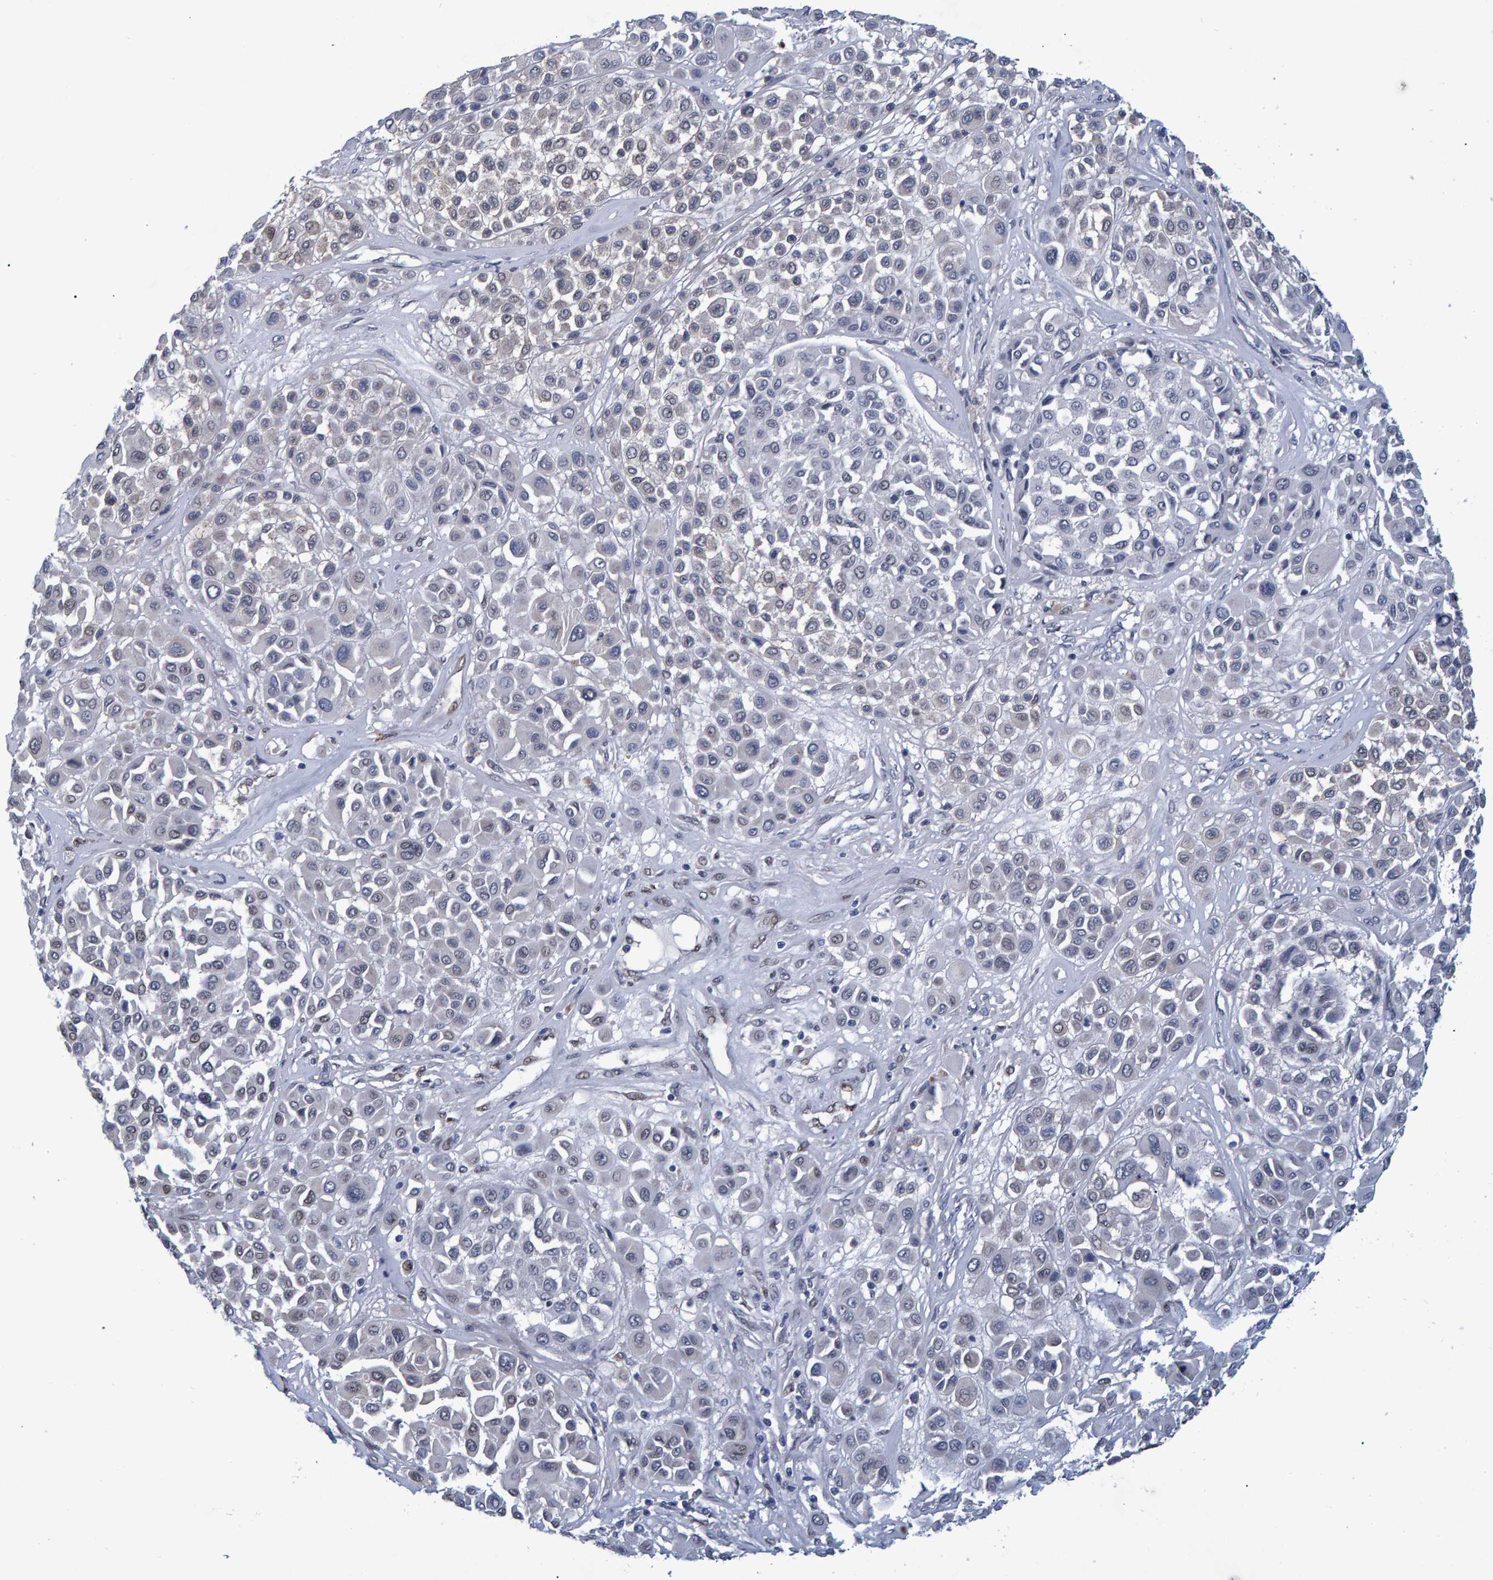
{"staining": {"intensity": "negative", "quantity": "none", "location": "none"}, "tissue": "melanoma", "cell_type": "Tumor cells", "image_type": "cancer", "snomed": [{"axis": "morphology", "description": "Malignant melanoma, Metastatic site"}, {"axis": "topography", "description": "Soft tissue"}], "caption": "Tumor cells show no significant positivity in melanoma.", "gene": "QKI", "patient": {"sex": "male", "age": 41}}